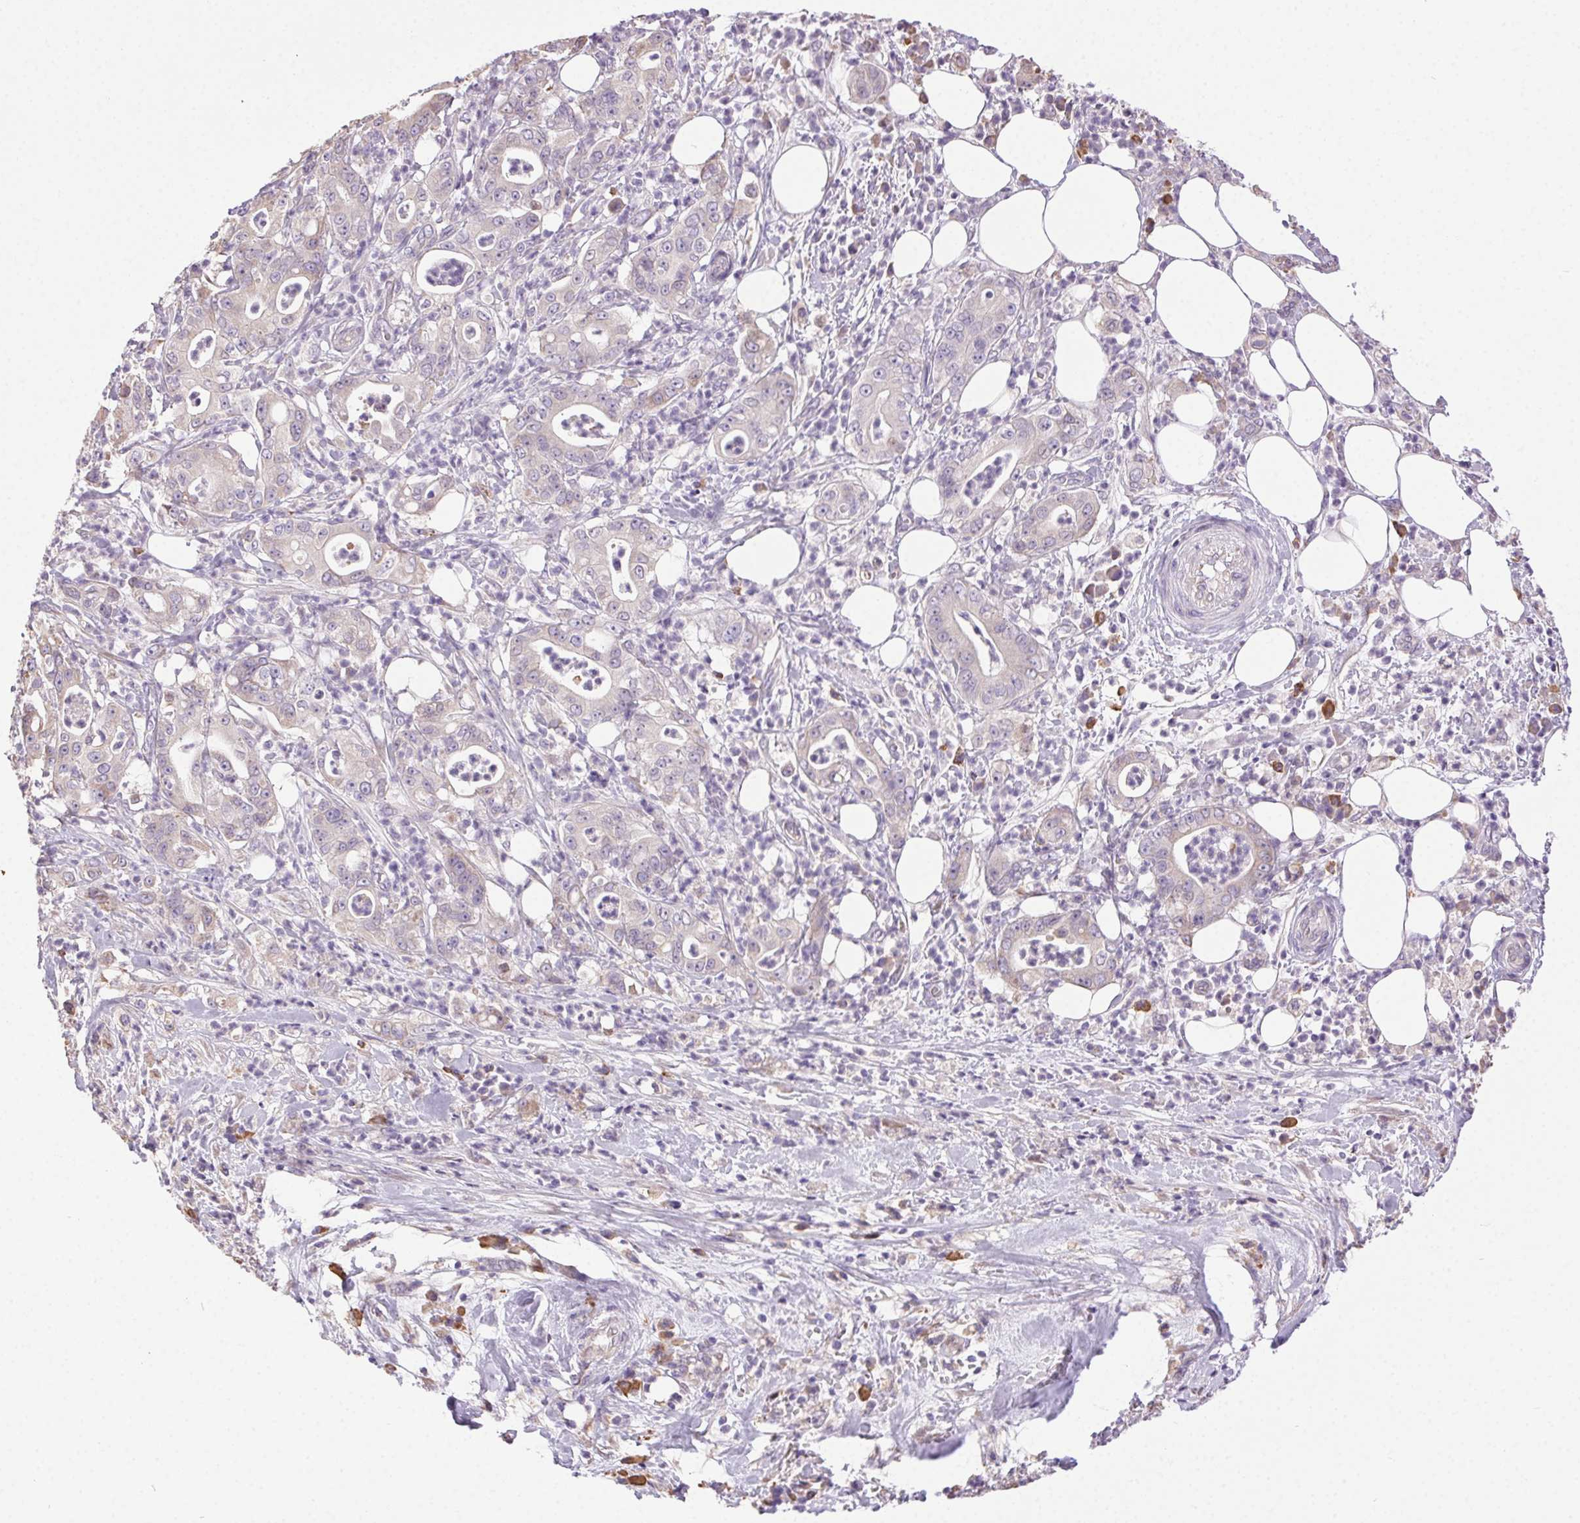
{"staining": {"intensity": "negative", "quantity": "none", "location": "none"}, "tissue": "pancreatic cancer", "cell_type": "Tumor cells", "image_type": "cancer", "snomed": [{"axis": "morphology", "description": "Adenocarcinoma, NOS"}, {"axis": "topography", "description": "Pancreas"}], "caption": "A histopathology image of pancreatic cancer stained for a protein shows no brown staining in tumor cells.", "gene": "SNX31", "patient": {"sex": "male", "age": 71}}